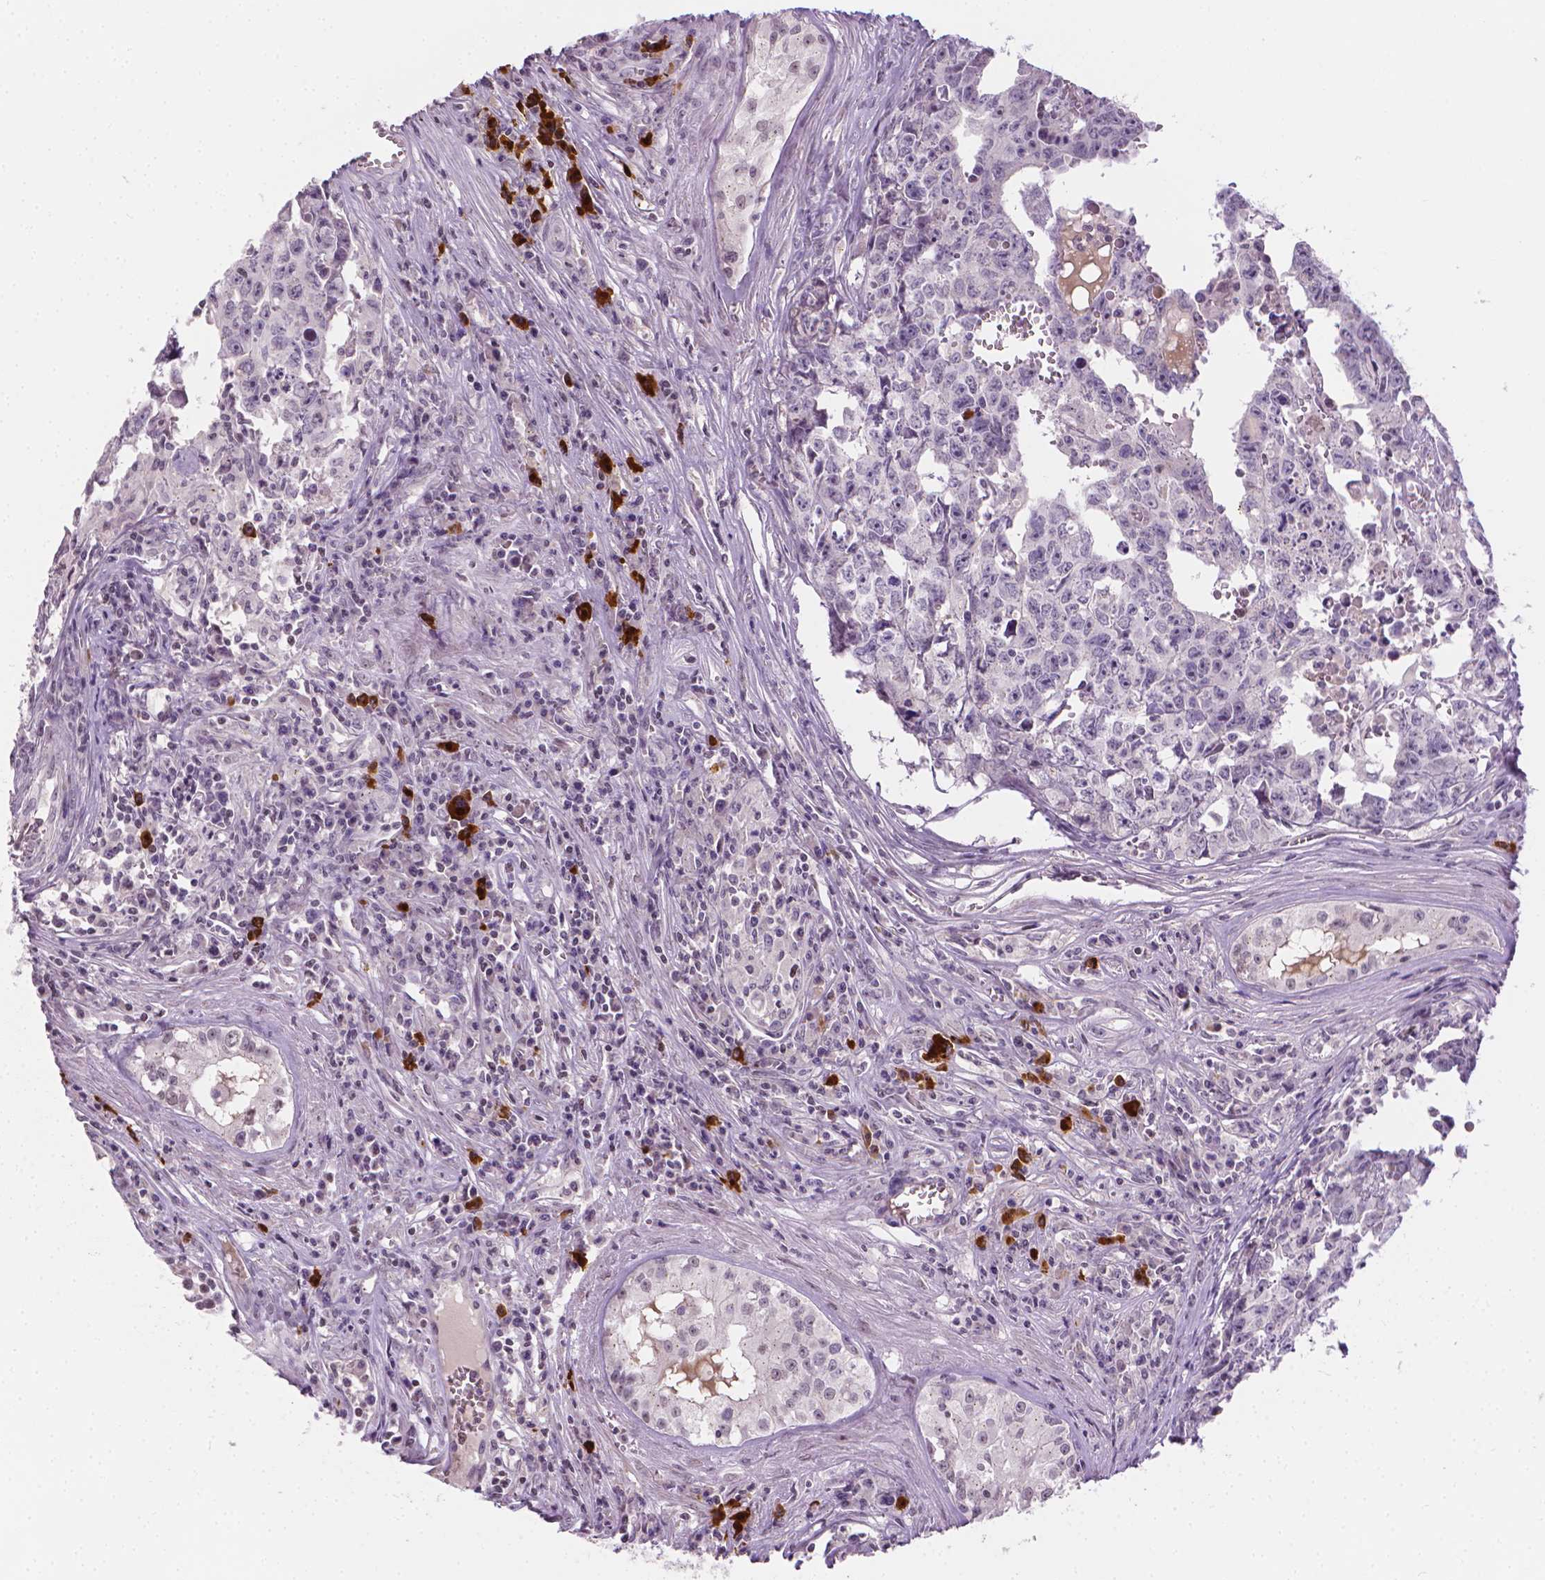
{"staining": {"intensity": "negative", "quantity": "none", "location": "none"}, "tissue": "testis cancer", "cell_type": "Tumor cells", "image_type": "cancer", "snomed": [{"axis": "morphology", "description": "Carcinoma, Embryonal, NOS"}, {"axis": "topography", "description": "Testis"}], "caption": "This micrograph is of embryonal carcinoma (testis) stained with immunohistochemistry to label a protein in brown with the nuclei are counter-stained blue. There is no positivity in tumor cells.", "gene": "NCAN", "patient": {"sex": "male", "age": 22}}